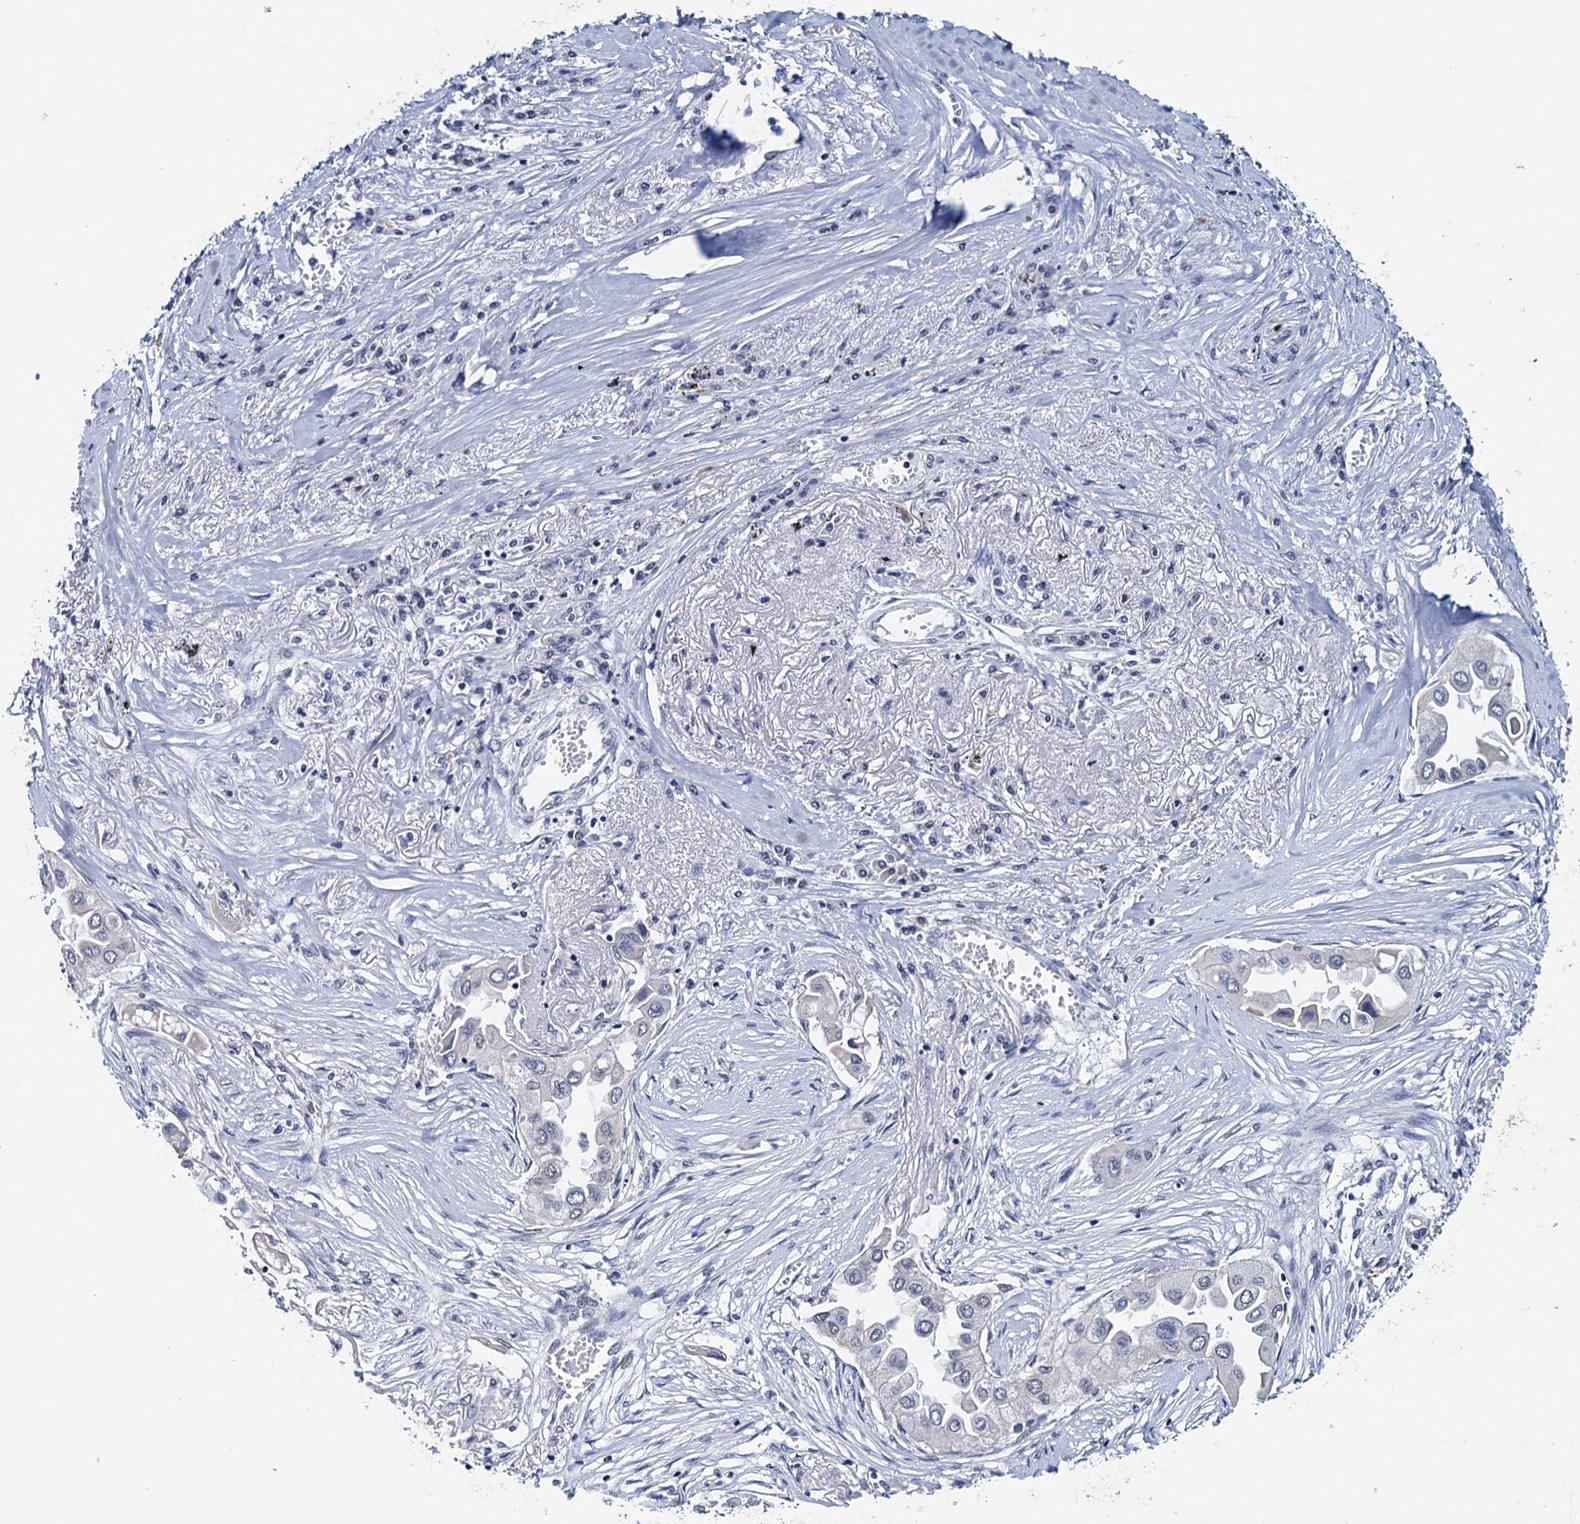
{"staining": {"intensity": "negative", "quantity": "none", "location": "none"}, "tissue": "lung cancer", "cell_type": "Tumor cells", "image_type": "cancer", "snomed": [{"axis": "morphology", "description": "Adenocarcinoma, NOS"}, {"axis": "topography", "description": "Lung"}], "caption": "Immunohistochemistry (IHC) photomicrograph of neoplastic tissue: lung cancer (adenocarcinoma) stained with DAB (3,3'-diaminobenzidine) displays no significant protein expression in tumor cells. (DAB (3,3'-diaminobenzidine) immunohistochemistry visualized using brightfield microscopy, high magnification).", "gene": "FNBP4", "patient": {"sex": "female", "age": 76}}